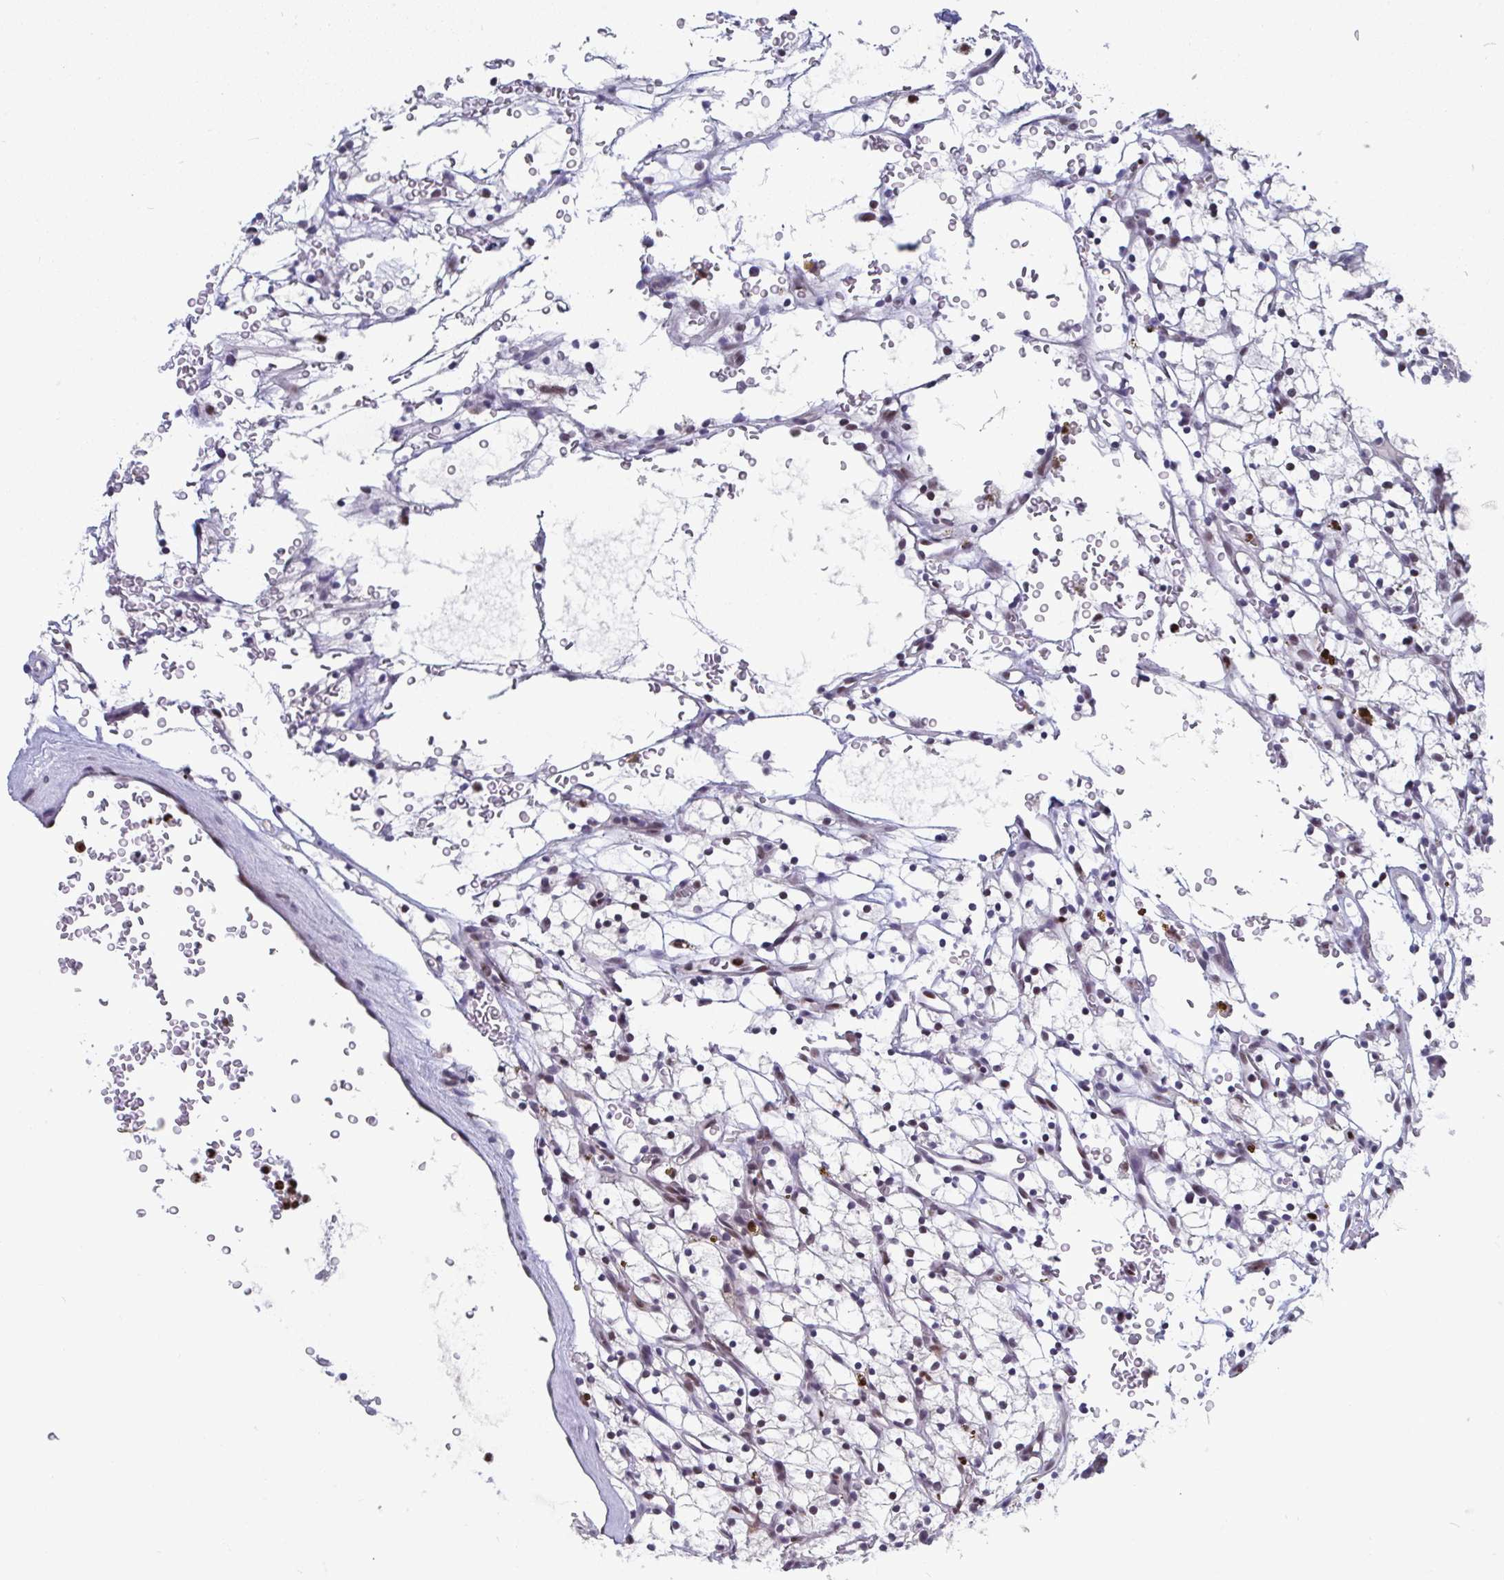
{"staining": {"intensity": "negative", "quantity": "none", "location": "none"}, "tissue": "renal cancer", "cell_type": "Tumor cells", "image_type": "cancer", "snomed": [{"axis": "morphology", "description": "Adenocarcinoma, NOS"}, {"axis": "topography", "description": "Kidney"}], "caption": "The histopathology image demonstrates no significant positivity in tumor cells of adenocarcinoma (renal).", "gene": "JDP2", "patient": {"sex": "female", "age": 64}}